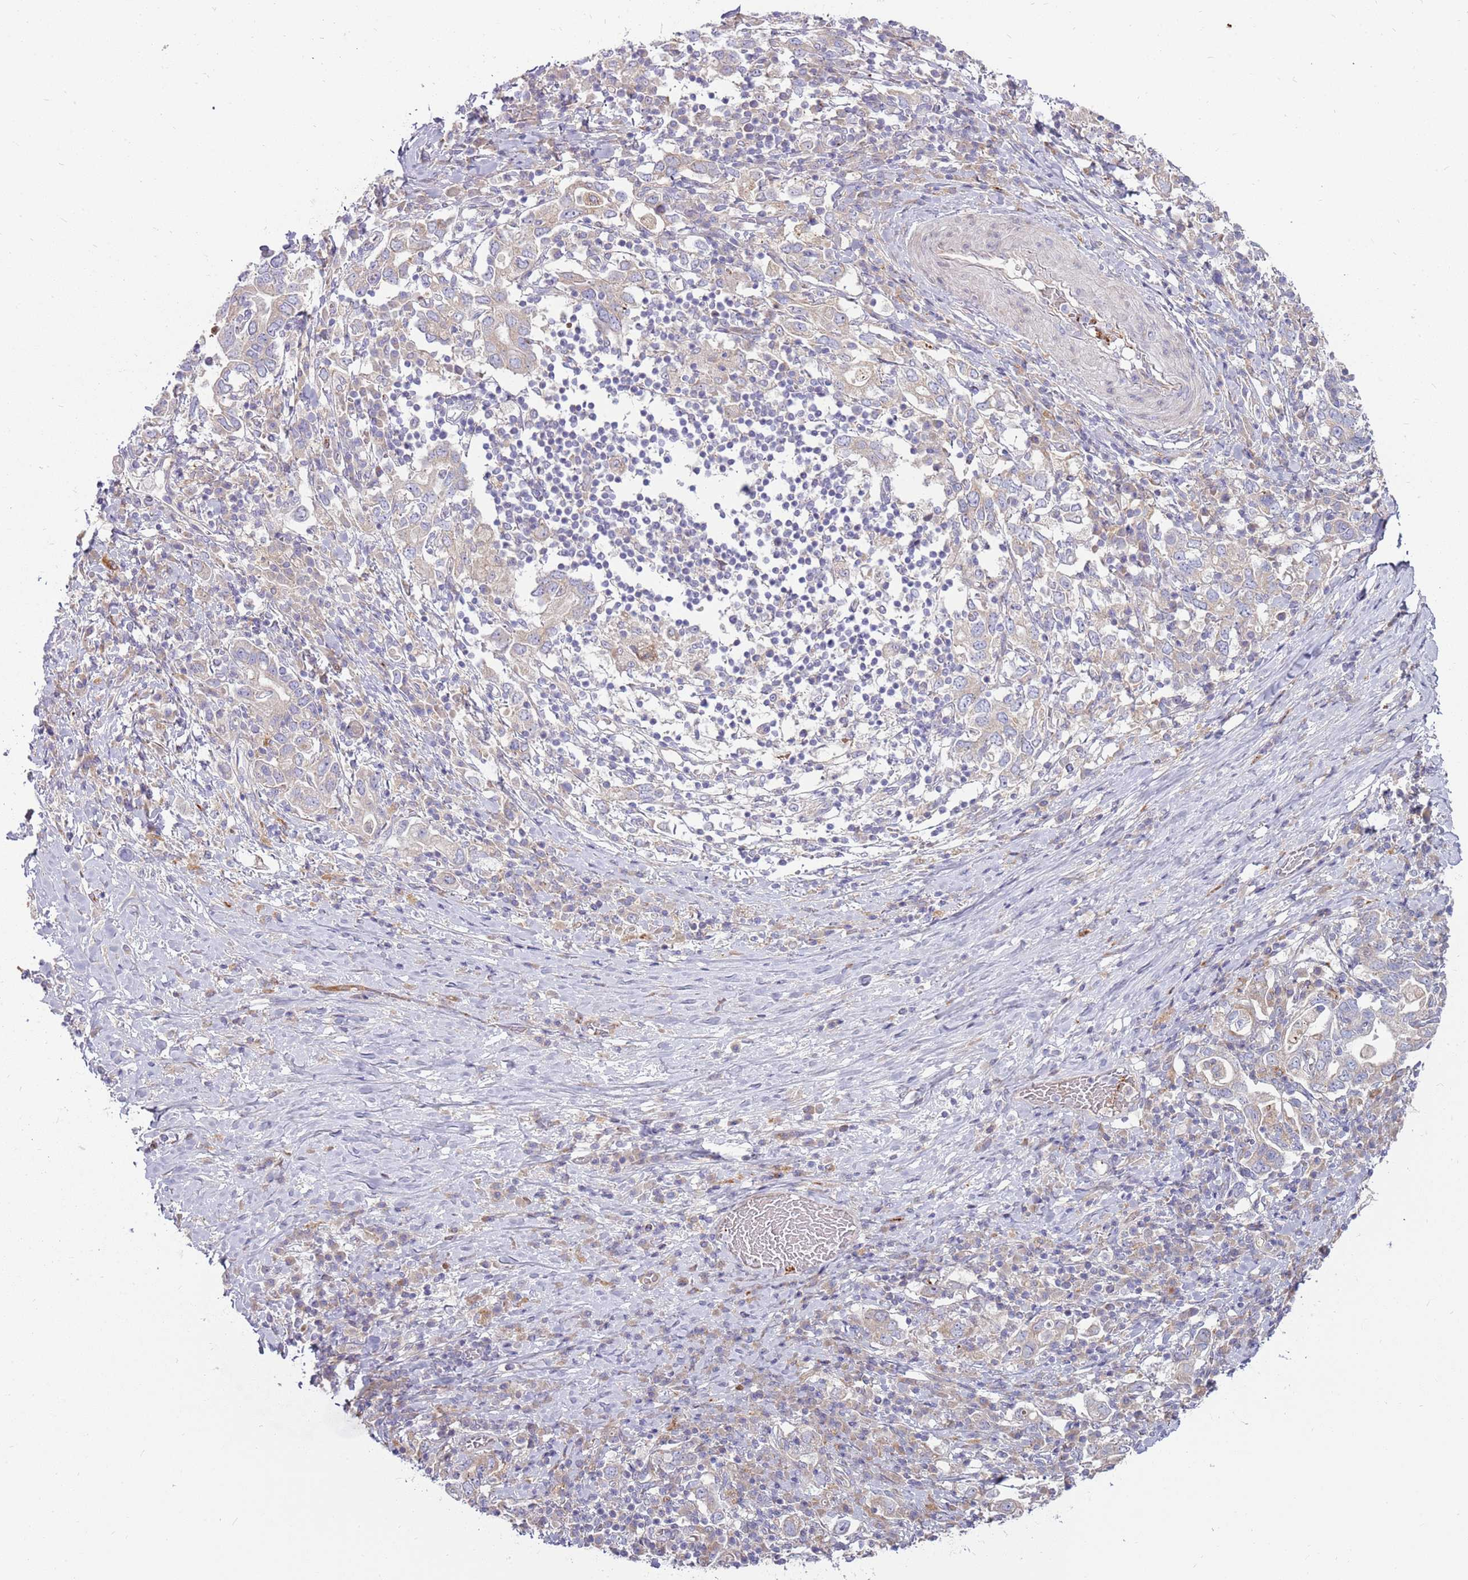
{"staining": {"intensity": "weak", "quantity": "<25%", "location": "cytoplasmic/membranous"}, "tissue": "stomach cancer", "cell_type": "Tumor cells", "image_type": "cancer", "snomed": [{"axis": "morphology", "description": "Adenocarcinoma, NOS"}, {"axis": "topography", "description": "Stomach, upper"}, {"axis": "topography", "description": "Stomach"}], "caption": "Immunohistochemistry of stomach cancer (adenocarcinoma) reveals no expression in tumor cells.", "gene": "EMC1", "patient": {"sex": "male", "age": 62}}